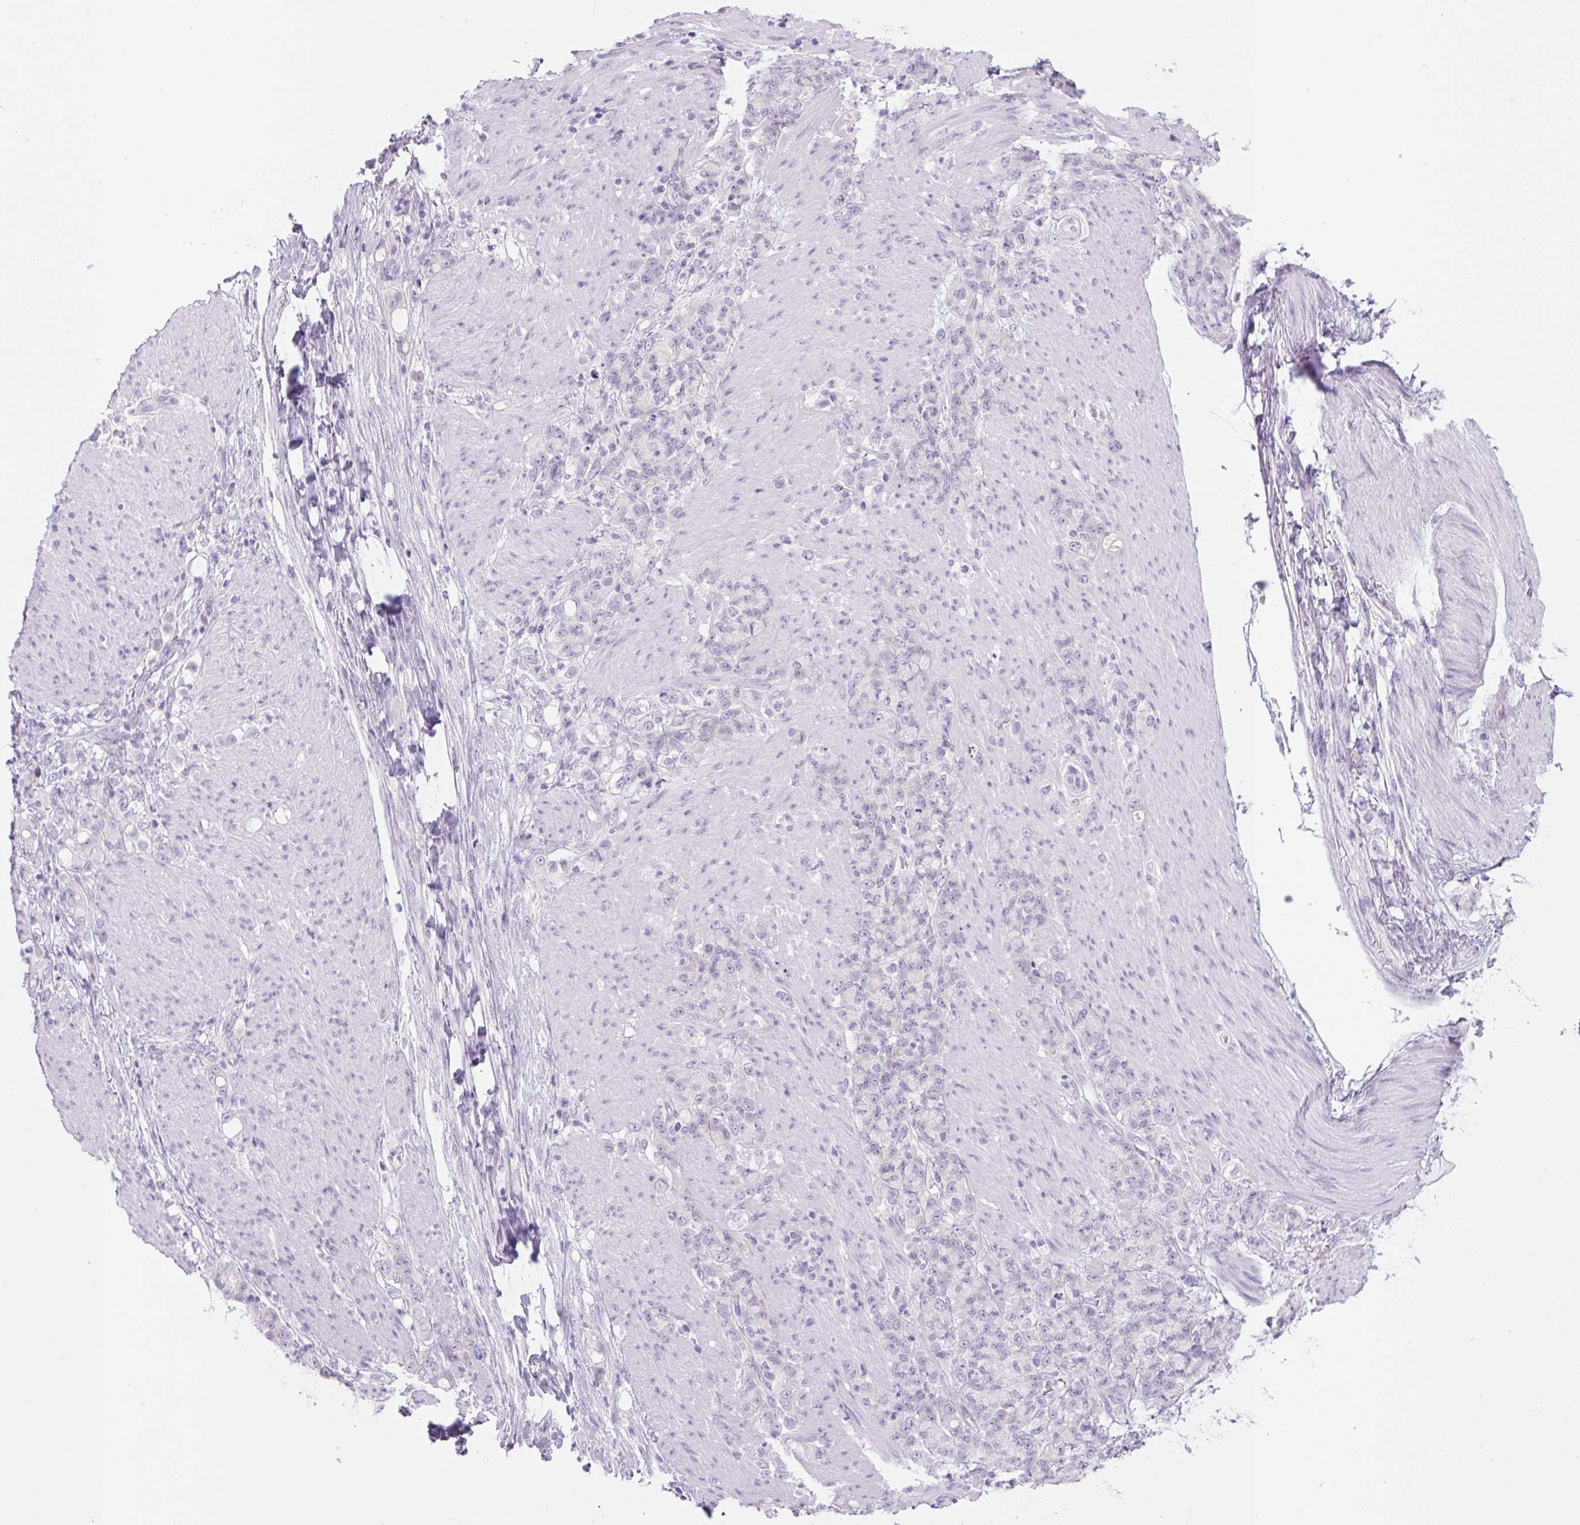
{"staining": {"intensity": "negative", "quantity": "none", "location": "none"}, "tissue": "stomach cancer", "cell_type": "Tumor cells", "image_type": "cancer", "snomed": [{"axis": "morphology", "description": "Adenocarcinoma, NOS"}, {"axis": "topography", "description": "Stomach"}], "caption": "Immunohistochemical staining of stomach cancer displays no significant expression in tumor cells.", "gene": "COL9A2", "patient": {"sex": "female", "age": 79}}